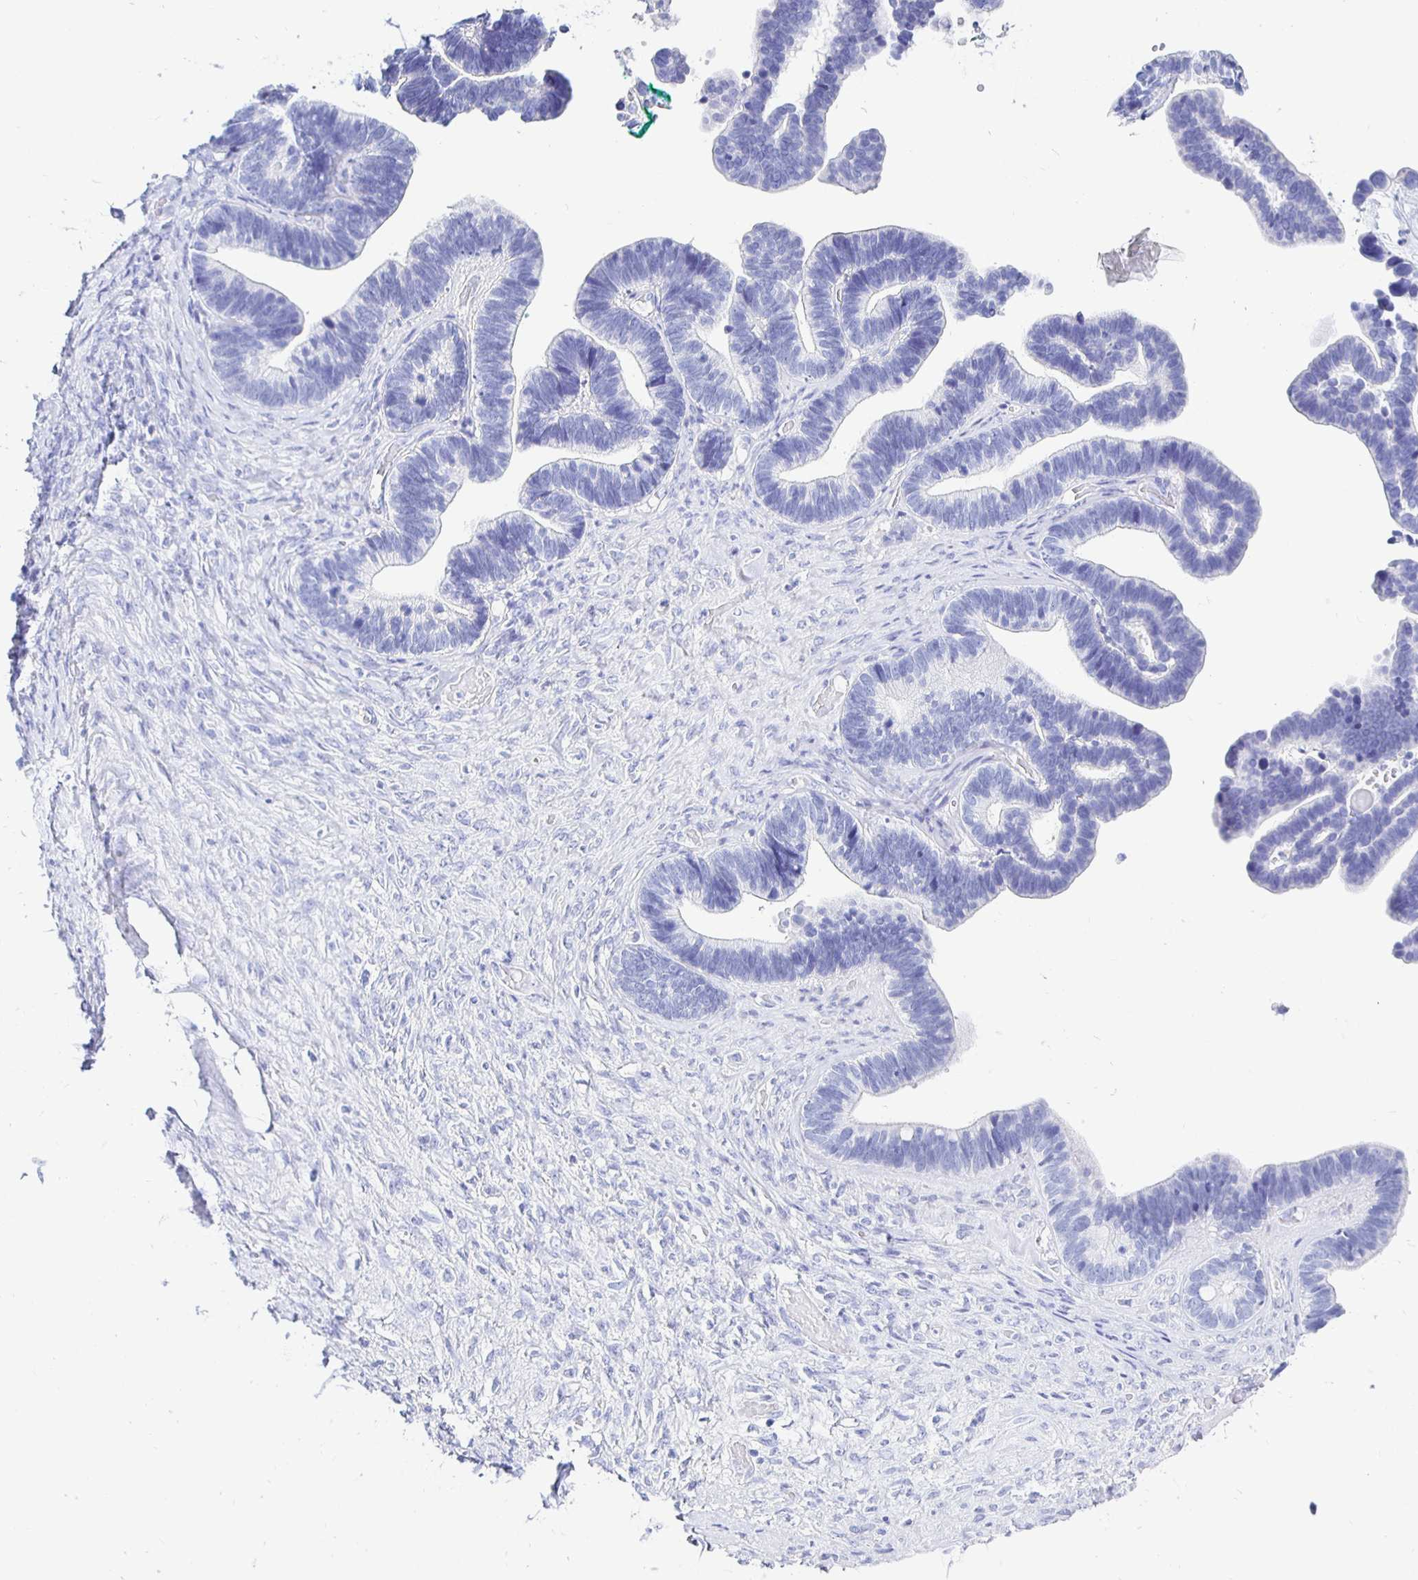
{"staining": {"intensity": "negative", "quantity": "none", "location": "none"}, "tissue": "ovarian cancer", "cell_type": "Tumor cells", "image_type": "cancer", "snomed": [{"axis": "morphology", "description": "Cystadenocarcinoma, serous, NOS"}, {"axis": "topography", "description": "Ovary"}], "caption": "Immunohistochemistry (IHC) histopathology image of ovarian cancer (serous cystadenocarcinoma) stained for a protein (brown), which exhibits no expression in tumor cells.", "gene": "UMOD", "patient": {"sex": "female", "age": 56}}